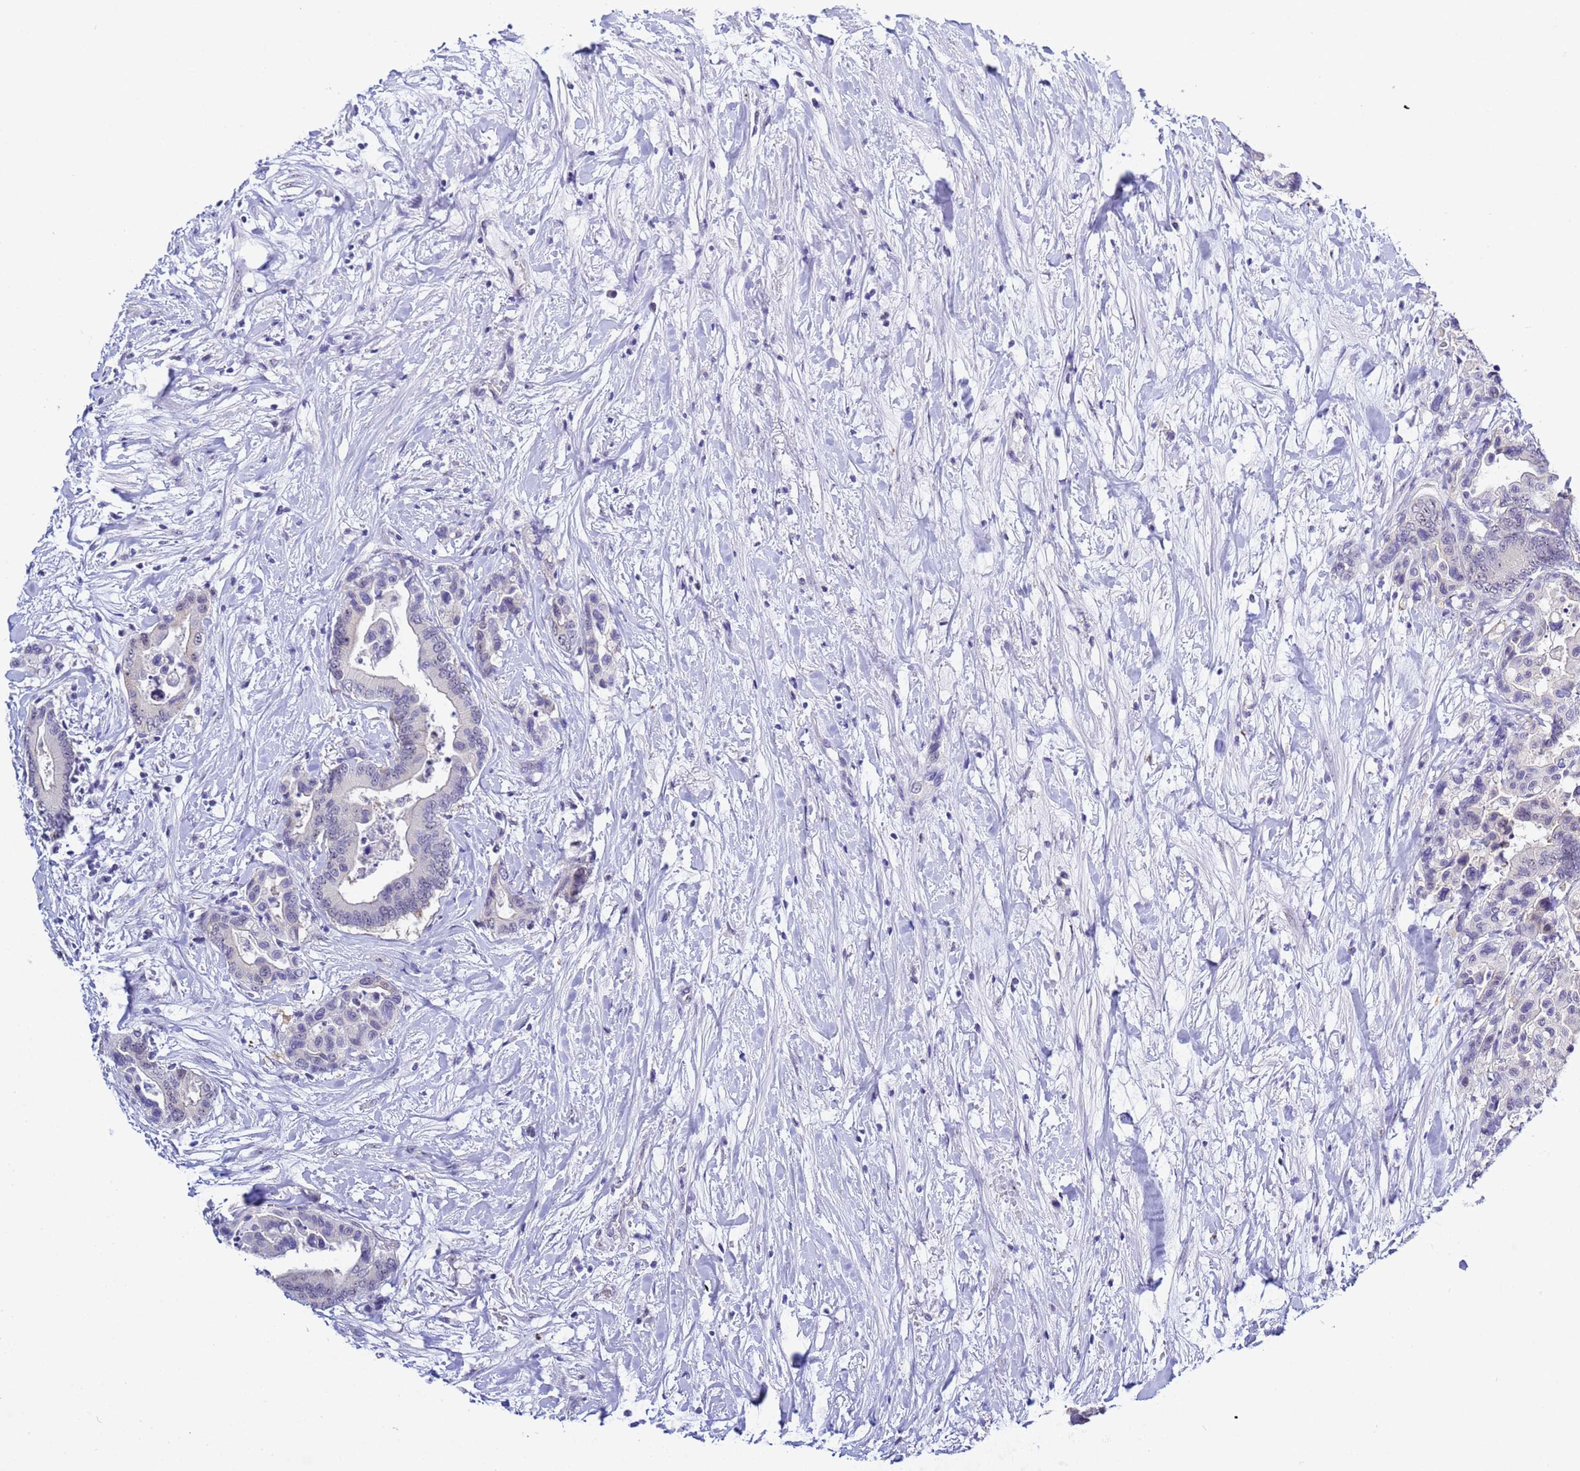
{"staining": {"intensity": "negative", "quantity": "none", "location": "none"}, "tissue": "colorectal cancer", "cell_type": "Tumor cells", "image_type": "cancer", "snomed": [{"axis": "morphology", "description": "Normal tissue, NOS"}, {"axis": "morphology", "description": "Adenocarcinoma, NOS"}, {"axis": "topography", "description": "Colon"}], "caption": "This micrograph is of colorectal cancer (adenocarcinoma) stained with immunohistochemistry (IHC) to label a protein in brown with the nuclei are counter-stained blue. There is no staining in tumor cells.", "gene": "ACTL6B", "patient": {"sex": "male", "age": 82}}